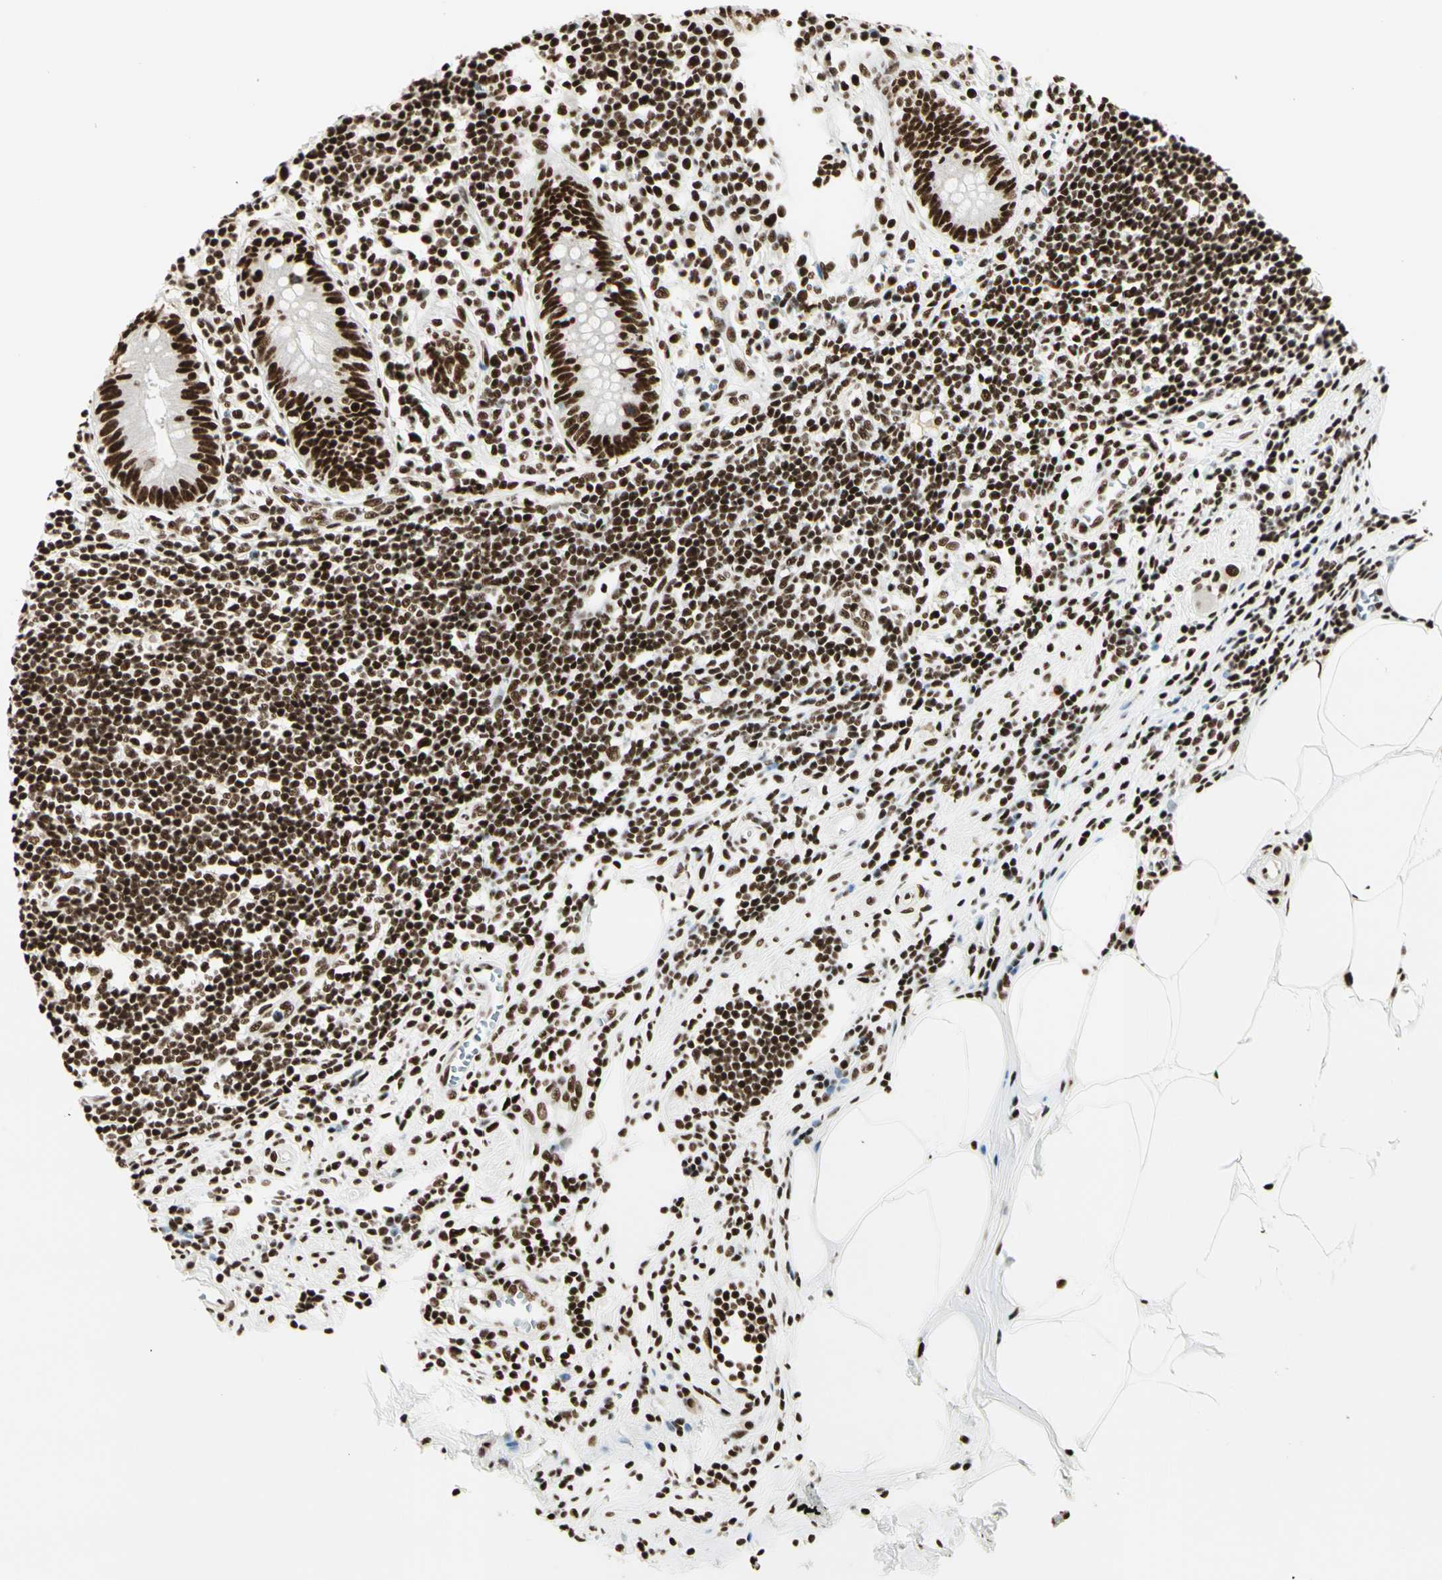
{"staining": {"intensity": "strong", "quantity": ">75%", "location": "nuclear"}, "tissue": "appendix", "cell_type": "Glandular cells", "image_type": "normal", "snomed": [{"axis": "morphology", "description": "Normal tissue, NOS"}, {"axis": "topography", "description": "Appendix"}], "caption": "Protein analysis of normal appendix displays strong nuclear expression in about >75% of glandular cells.", "gene": "CCAR1", "patient": {"sex": "female", "age": 50}}